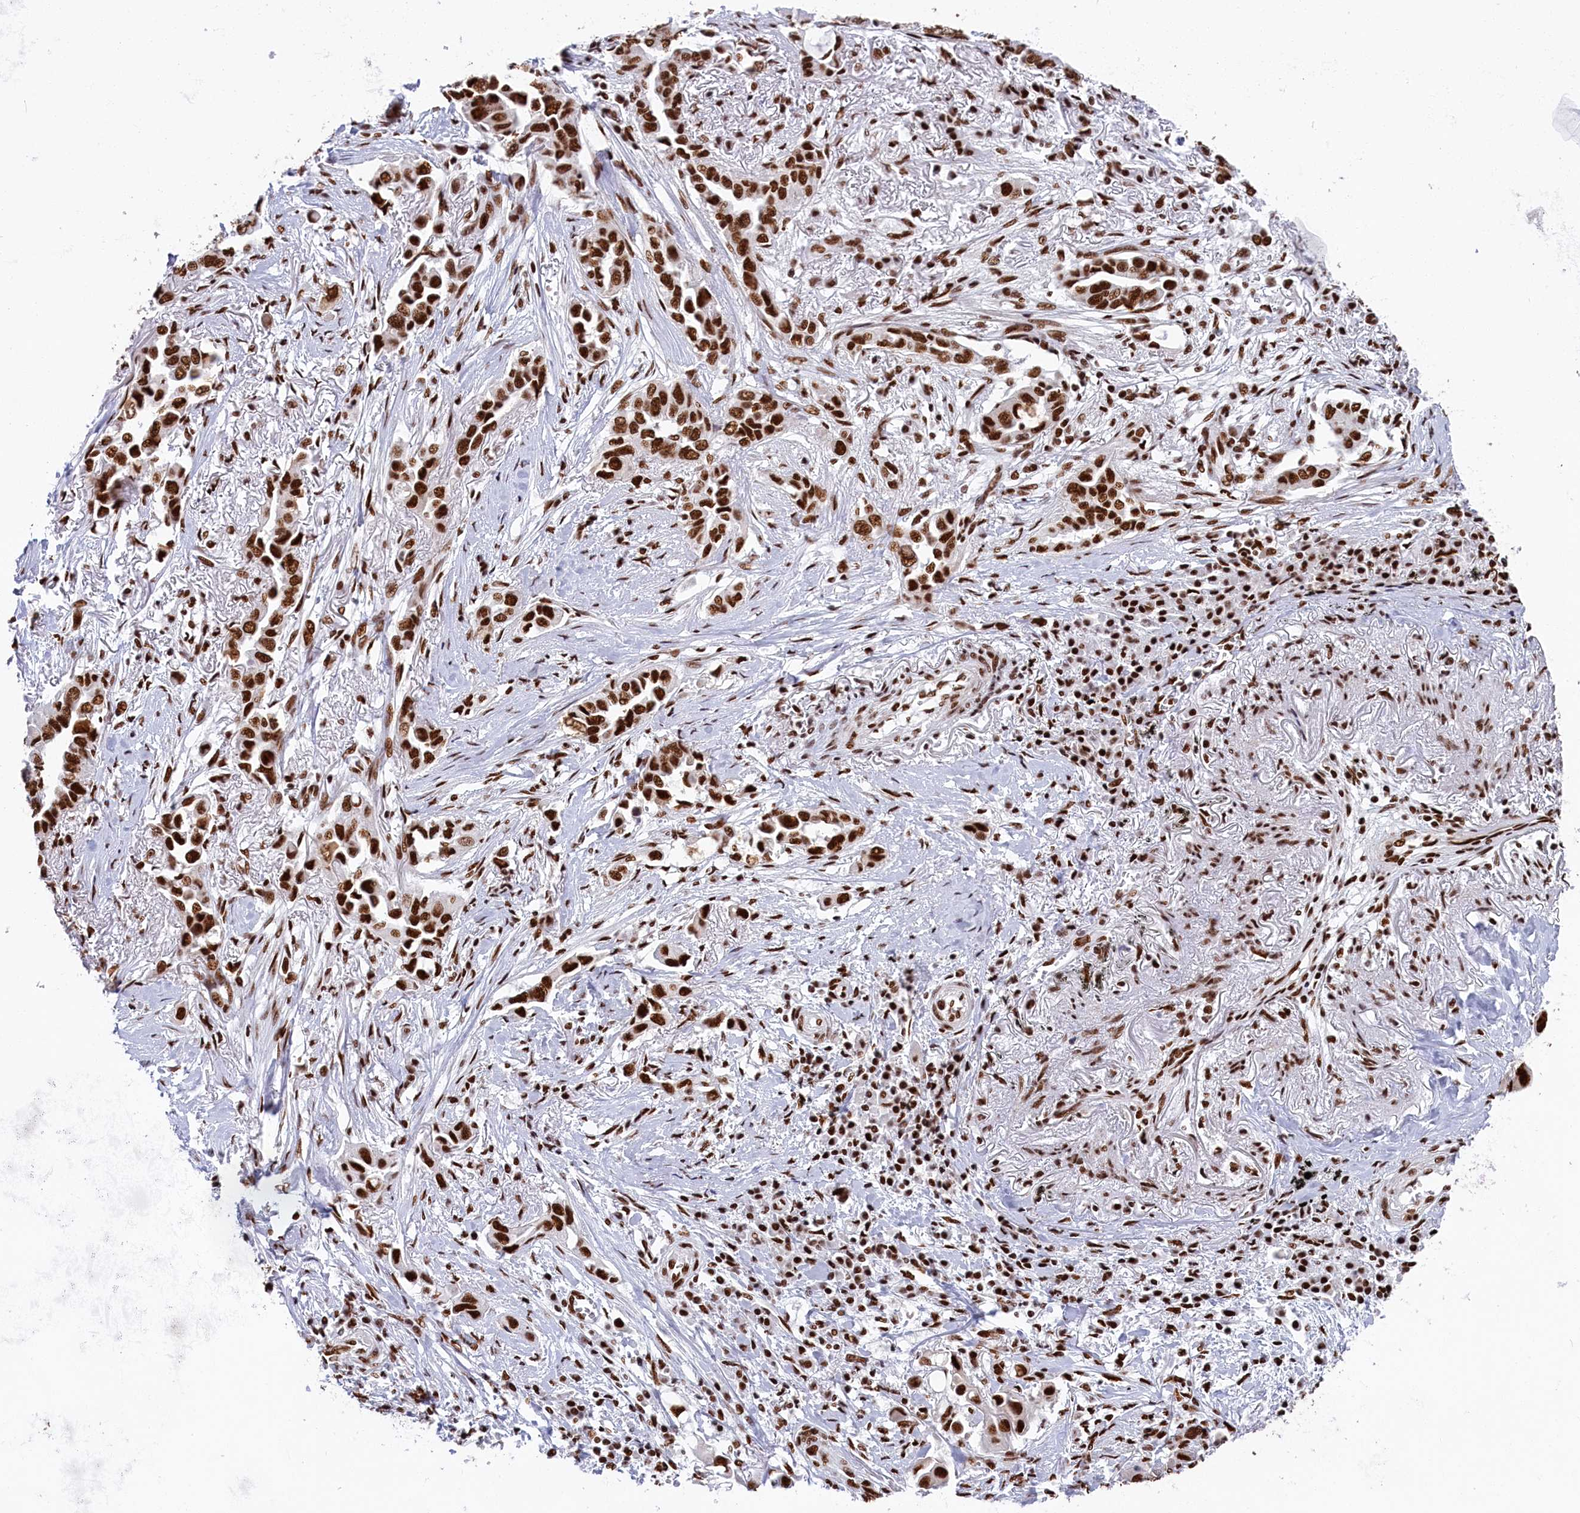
{"staining": {"intensity": "strong", "quantity": ">75%", "location": "nuclear"}, "tissue": "lung cancer", "cell_type": "Tumor cells", "image_type": "cancer", "snomed": [{"axis": "morphology", "description": "Adenocarcinoma, NOS"}, {"axis": "topography", "description": "Lung"}], "caption": "Lung cancer stained with a protein marker displays strong staining in tumor cells.", "gene": "SNRNP70", "patient": {"sex": "female", "age": 76}}